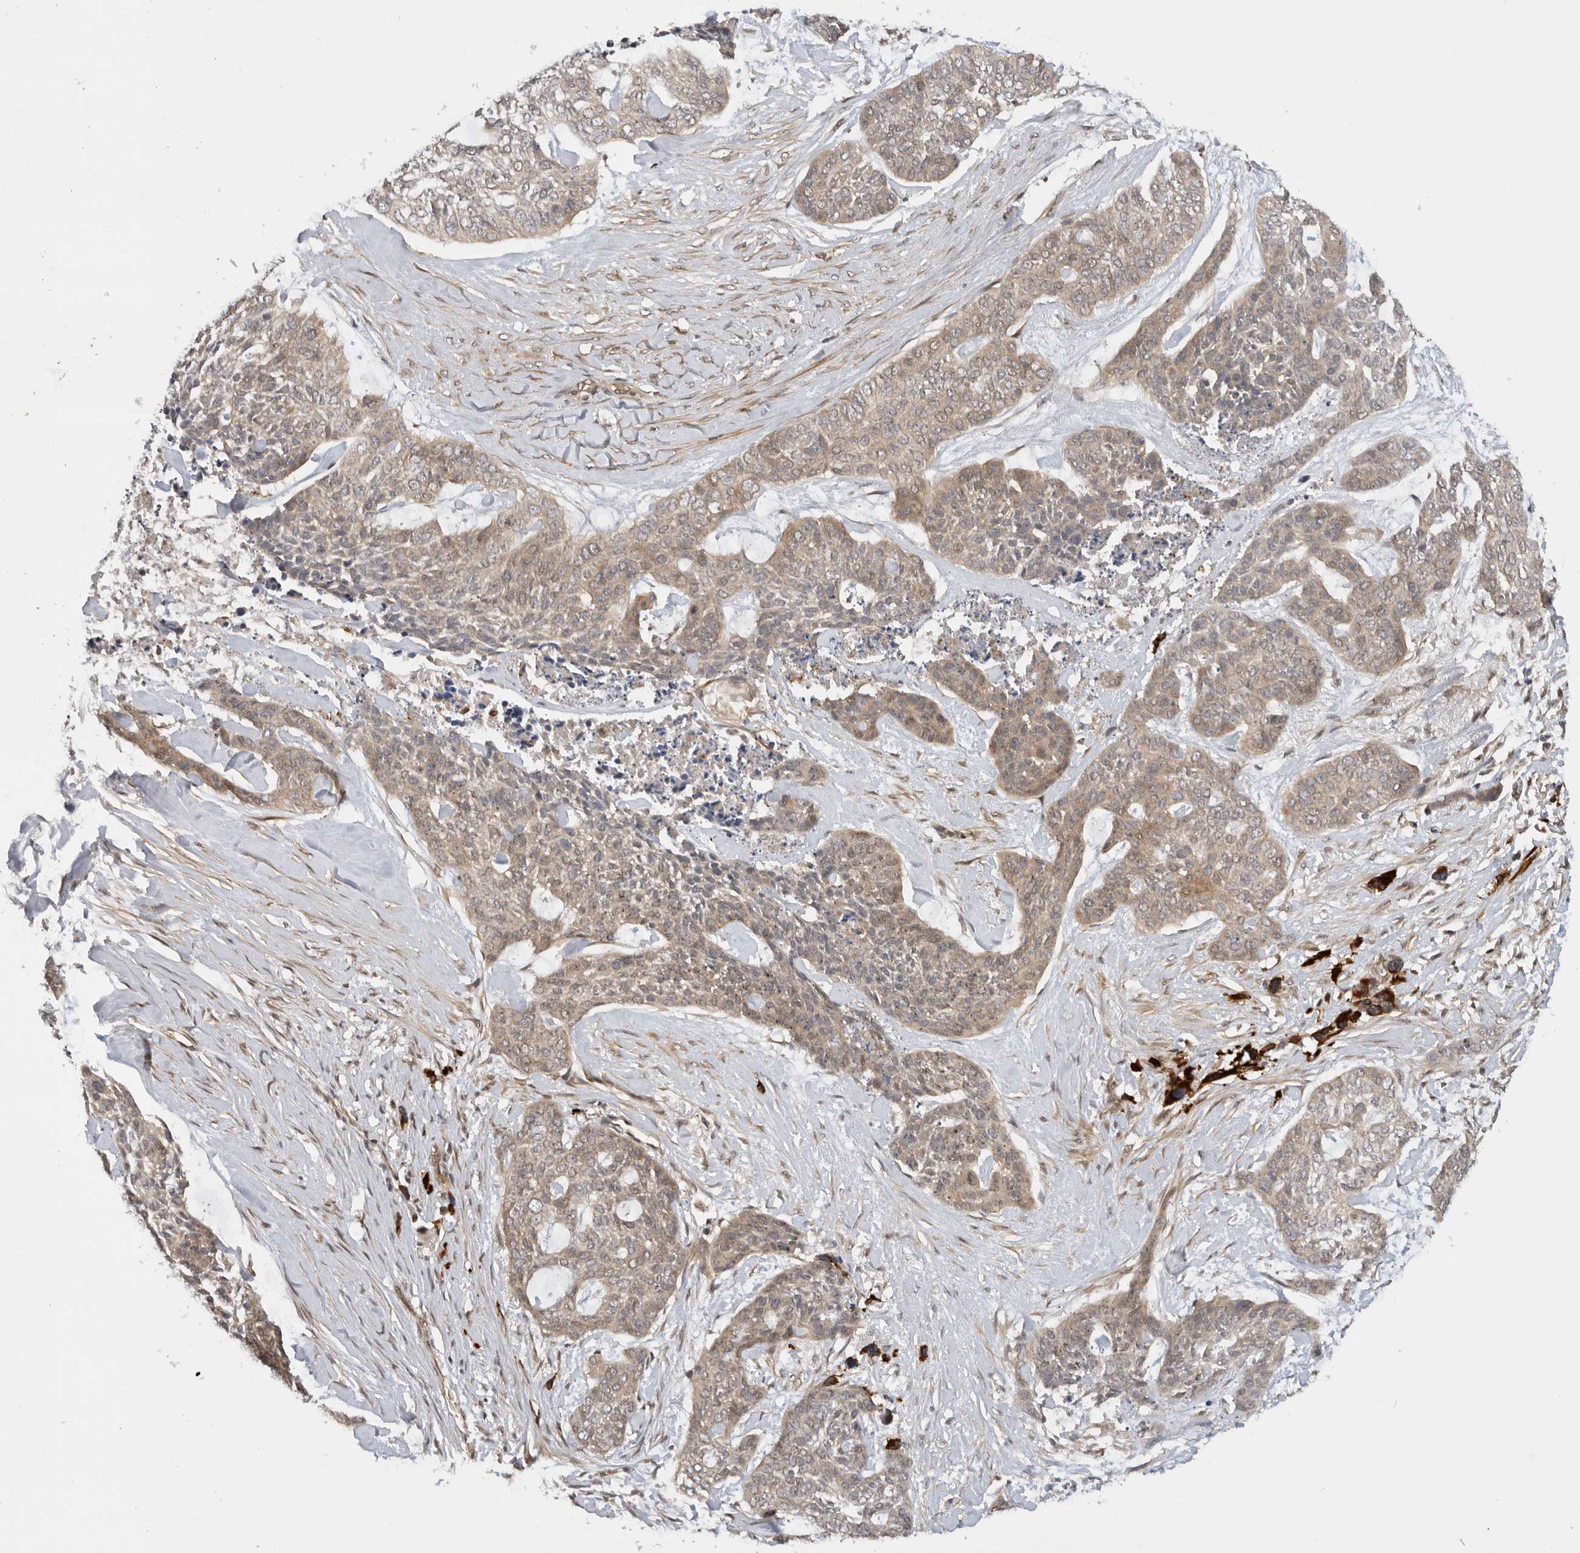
{"staining": {"intensity": "weak", "quantity": "<25%", "location": "nuclear"}, "tissue": "skin cancer", "cell_type": "Tumor cells", "image_type": "cancer", "snomed": [{"axis": "morphology", "description": "Basal cell carcinoma"}, {"axis": "topography", "description": "Skin"}], "caption": "Image shows no protein expression in tumor cells of basal cell carcinoma (skin) tissue.", "gene": "DCAF8", "patient": {"sex": "female", "age": 64}}